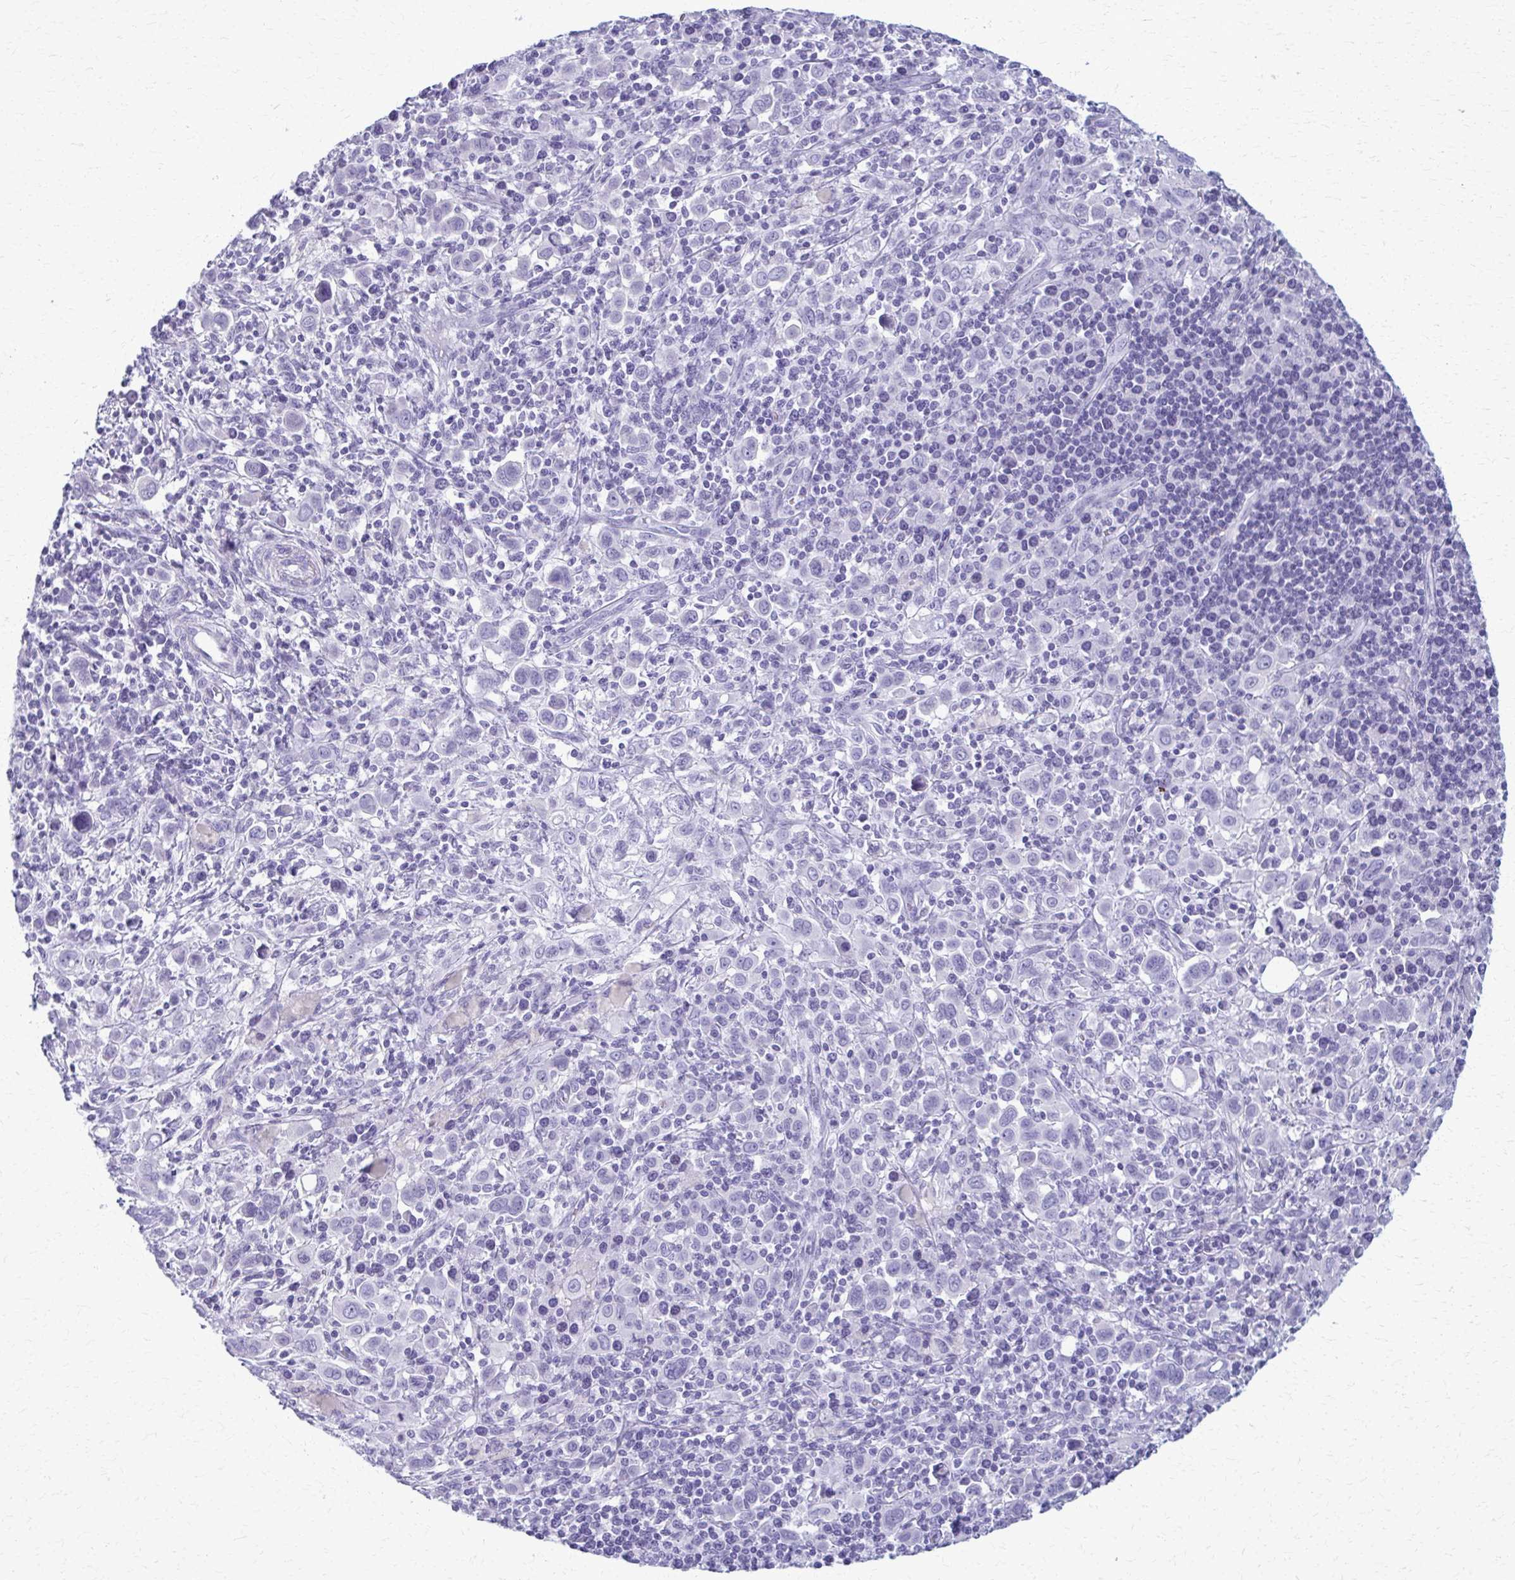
{"staining": {"intensity": "negative", "quantity": "none", "location": "none"}, "tissue": "stomach cancer", "cell_type": "Tumor cells", "image_type": "cancer", "snomed": [{"axis": "morphology", "description": "Adenocarcinoma, NOS"}, {"axis": "topography", "description": "Stomach, upper"}], "caption": "A high-resolution photomicrograph shows IHC staining of stomach adenocarcinoma, which demonstrates no significant positivity in tumor cells.", "gene": "ACSM2B", "patient": {"sex": "male", "age": 75}}